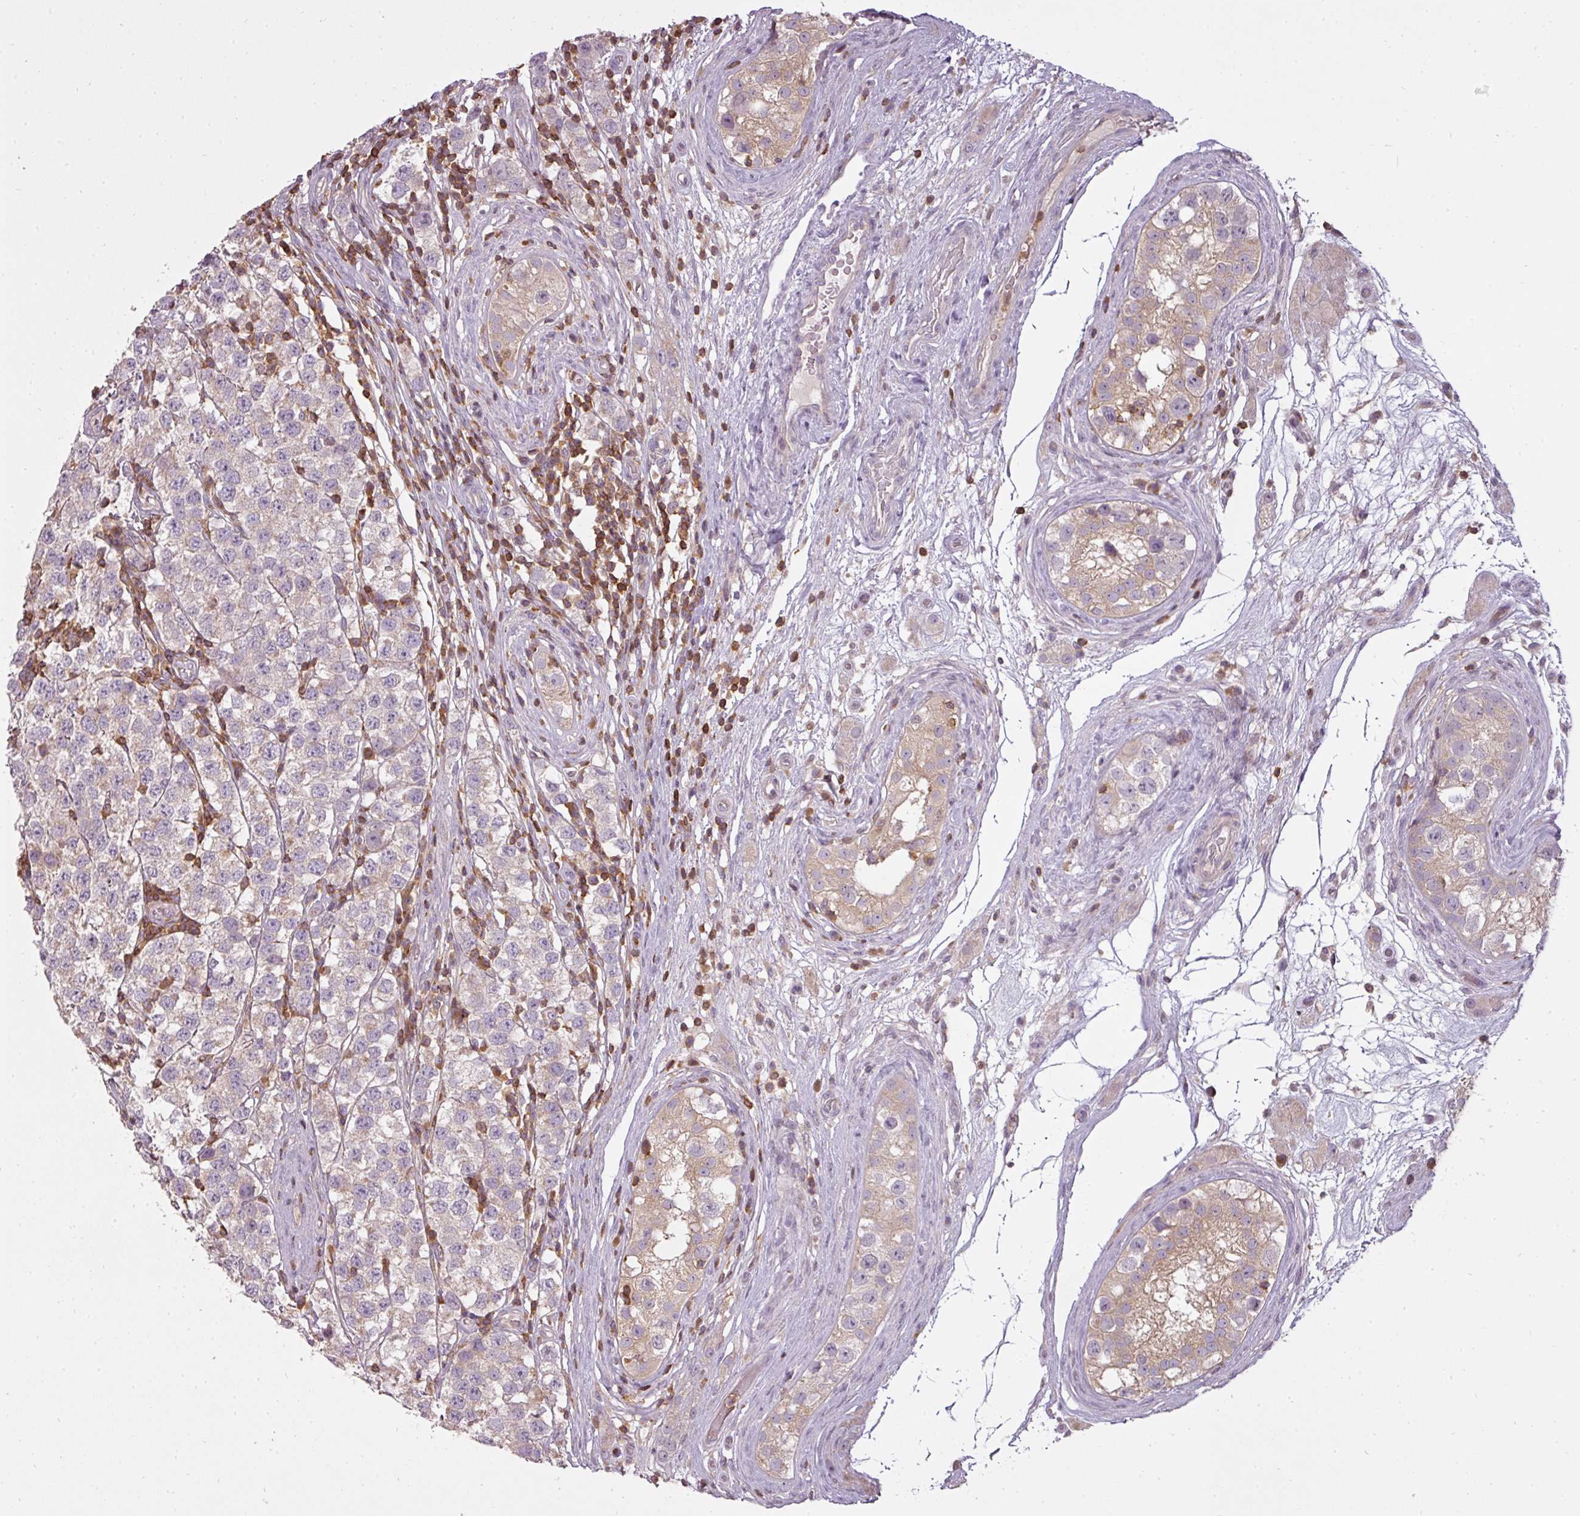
{"staining": {"intensity": "weak", "quantity": "25%-75%", "location": "cytoplasmic/membranous"}, "tissue": "testis cancer", "cell_type": "Tumor cells", "image_type": "cancer", "snomed": [{"axis": "morphology", "description": "Seminoma, NOS"}, {"axis": "topography", "description": "Testis"}], "caption": "About 25%-75% of tumor cells in testis cancer demonstrate weak cytoplasmic/membranous protein positivity as visualized by brown immunohistochemical staining.", "gene": "STK4", "patient": {"sex": "male", "age": 34}}